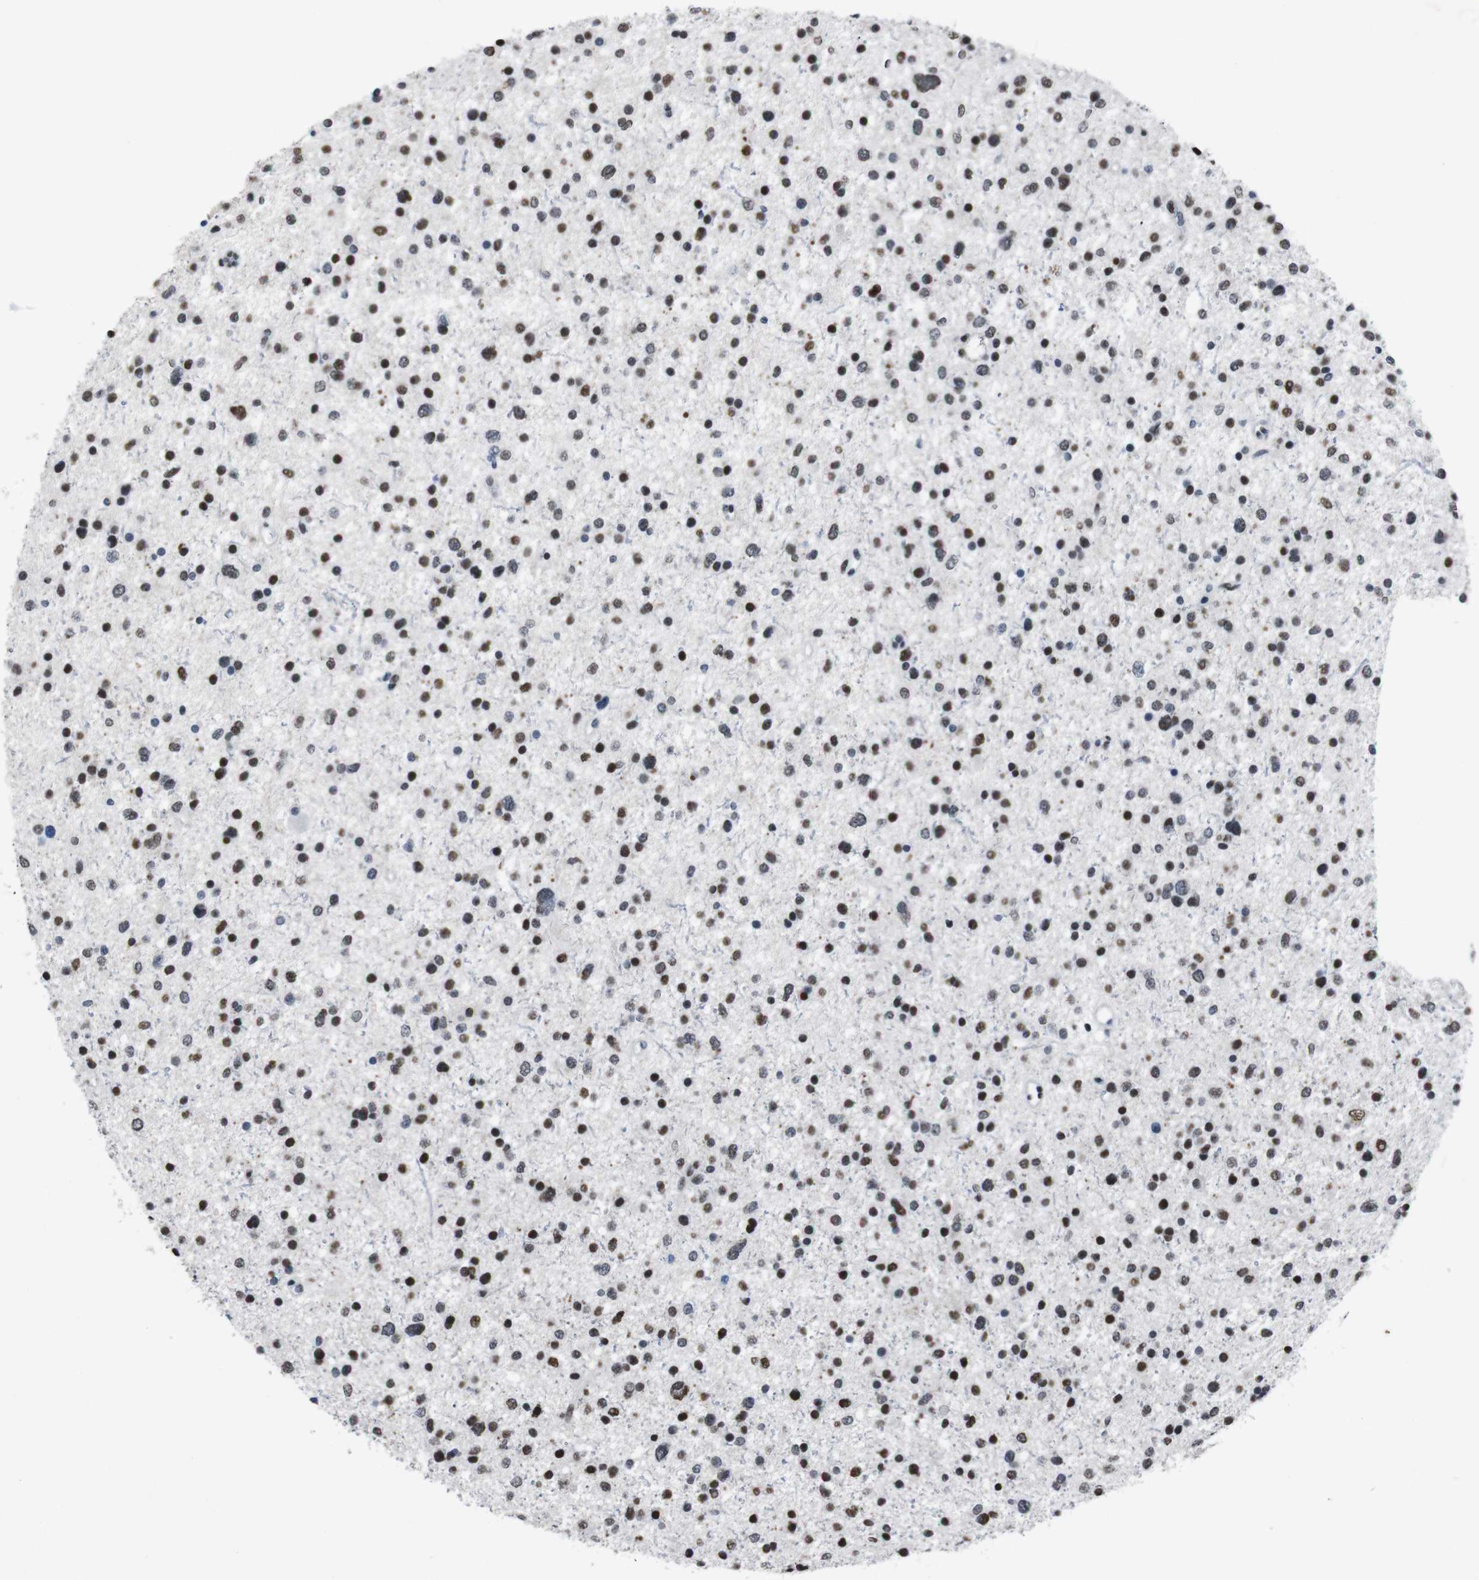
{"staining": {"intensity": "strong", "quantity": "25%-75%", "location": "nuclear"}, "tissue": "glioma", "cell_type": "Tumor cells", "image_type": "cancer", "snomed": [{"axis": "morphology", "description": "Glioma, malignant, Low grade"}, {"axis": "topography", "description": "Brain"}], "caption": "Malignant low-grade glioma stained for a protein (brown) demonstrates strong nuclear positive staining in about 25%-75% of tumor cells.", "gene": "PIP4P2", "patient": {"sex": "female", "age": 37}}